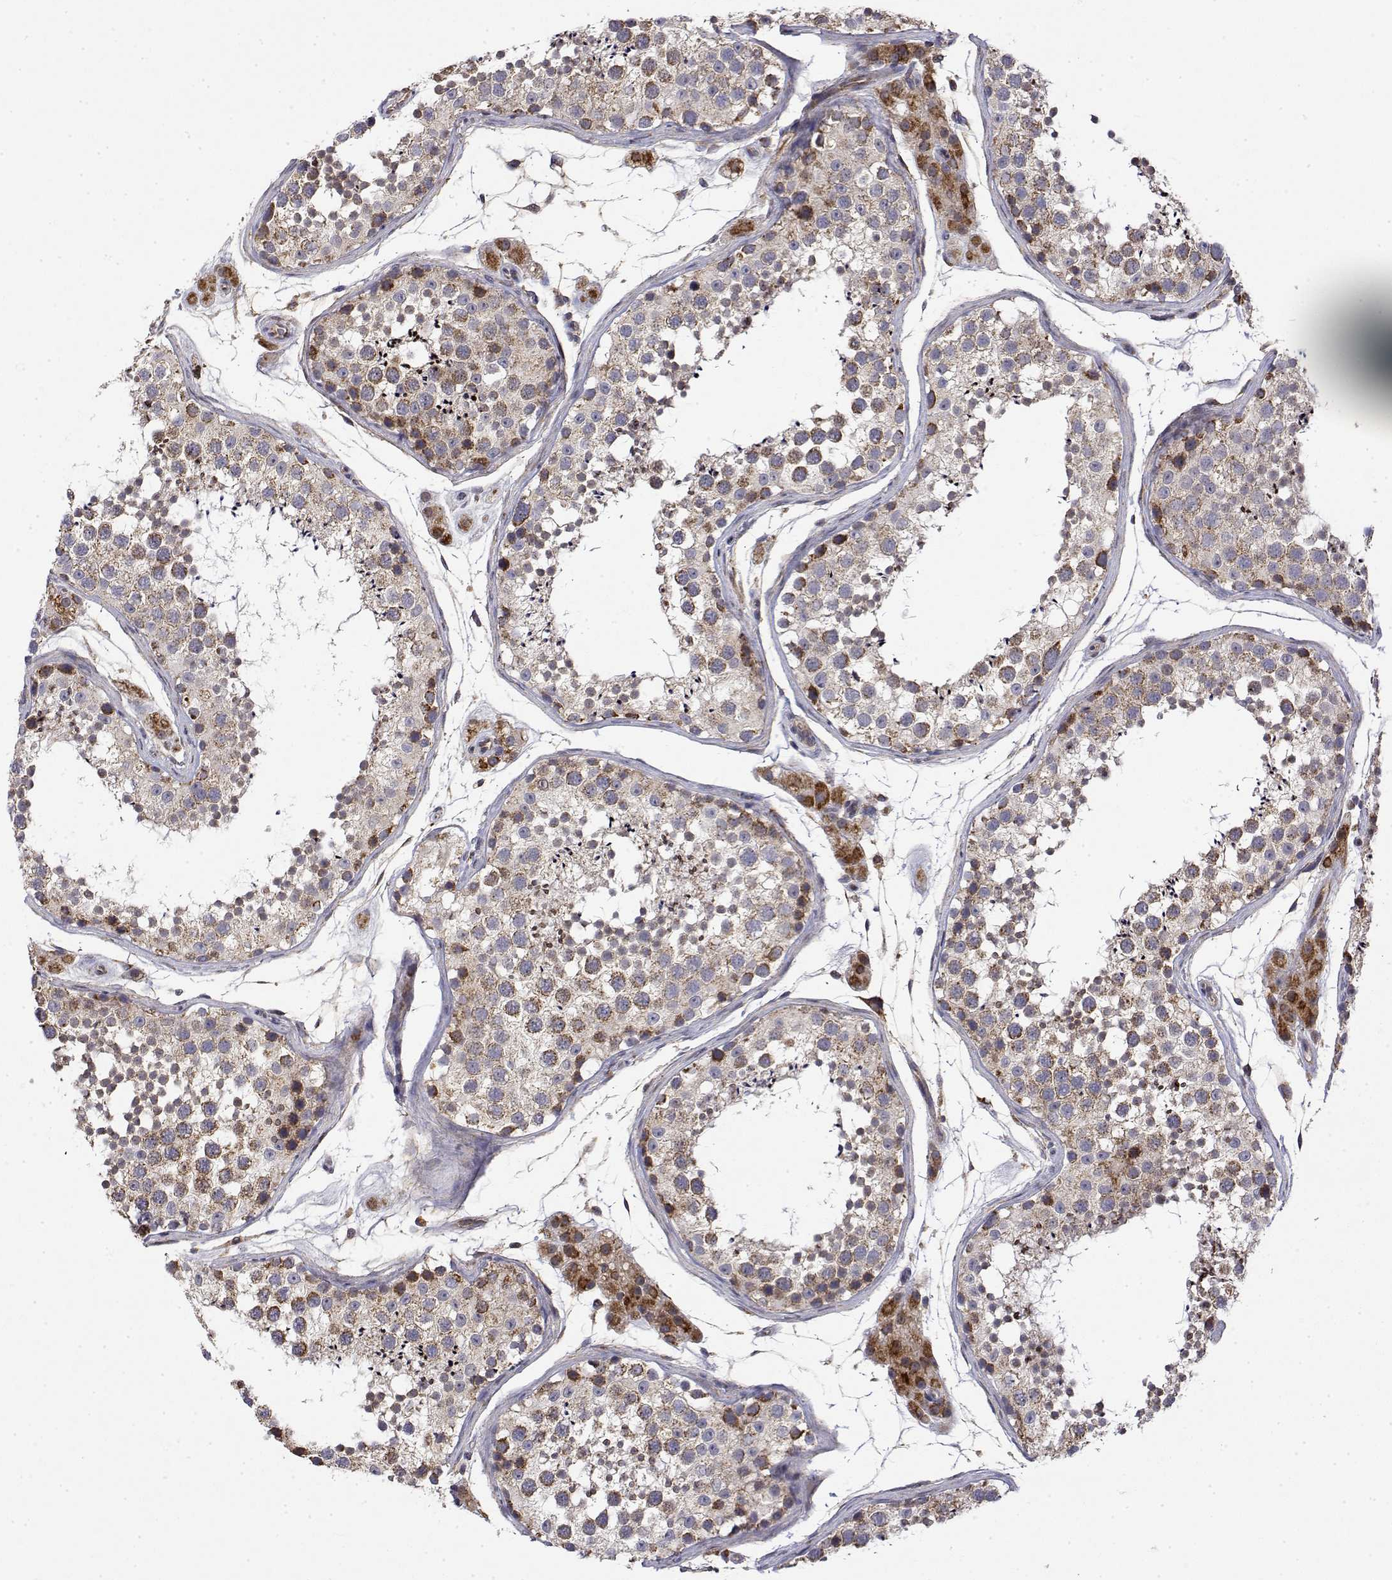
{"staining": {"intensity": "weak", "quantity": ">75%", "location": "cytoplasmic/membranous"}, "tissue": "testis", "cell_type": "Cells in seminiferous ducts", "image_type": "normal", "snomed": [{"axis": "morphology", "description": "Normal tissue, NOS"}, {"axis": "topography", "description": "Testis"}], "caption": "Protein analysis of benign testis displays weak cytoplasmic/membranous staining in approximately >75% of cells in seminiferous ducts.", "gene": "GADD45GIP1", "patient": {"sex": "male", "age": 41}}